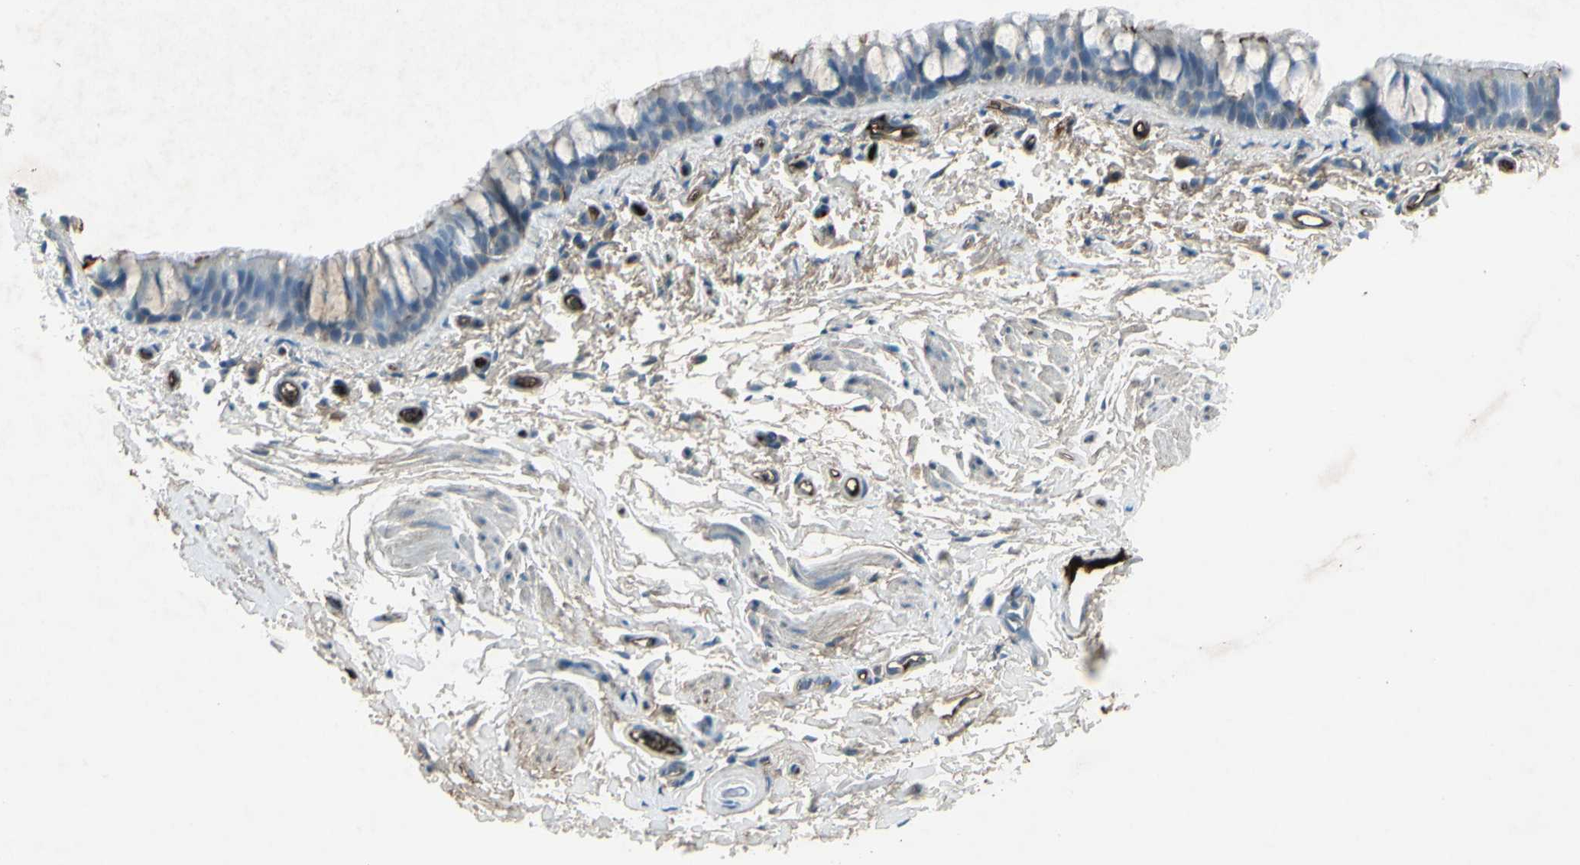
{"staining": {"intensity": "strong", "quantity": "<25%", "location": "cytoplasmic/membranous"}, "tissue": "bronchus", "cell_type": "Respiratory epithelial cells", "image_type": "normal", "snomed": [{"axis": "morphology", "description": "Normal tissue, NOS"}, {"axis": "morphology", "description": "Malignant melanoma, Metastatic site"}, {"axis": "topography", "description": "Bronchus"}, {"axis": "topography", "description": "Lung"}], "caption": "DAB immunohistochemical staining of benign human bronchus reveals strong cytoplasmic/membranous protein positivity in approximately <25% of respiratory epithelial cells.", "gene": "IGHM", "patient": {"sex": "male", "age": 64}}